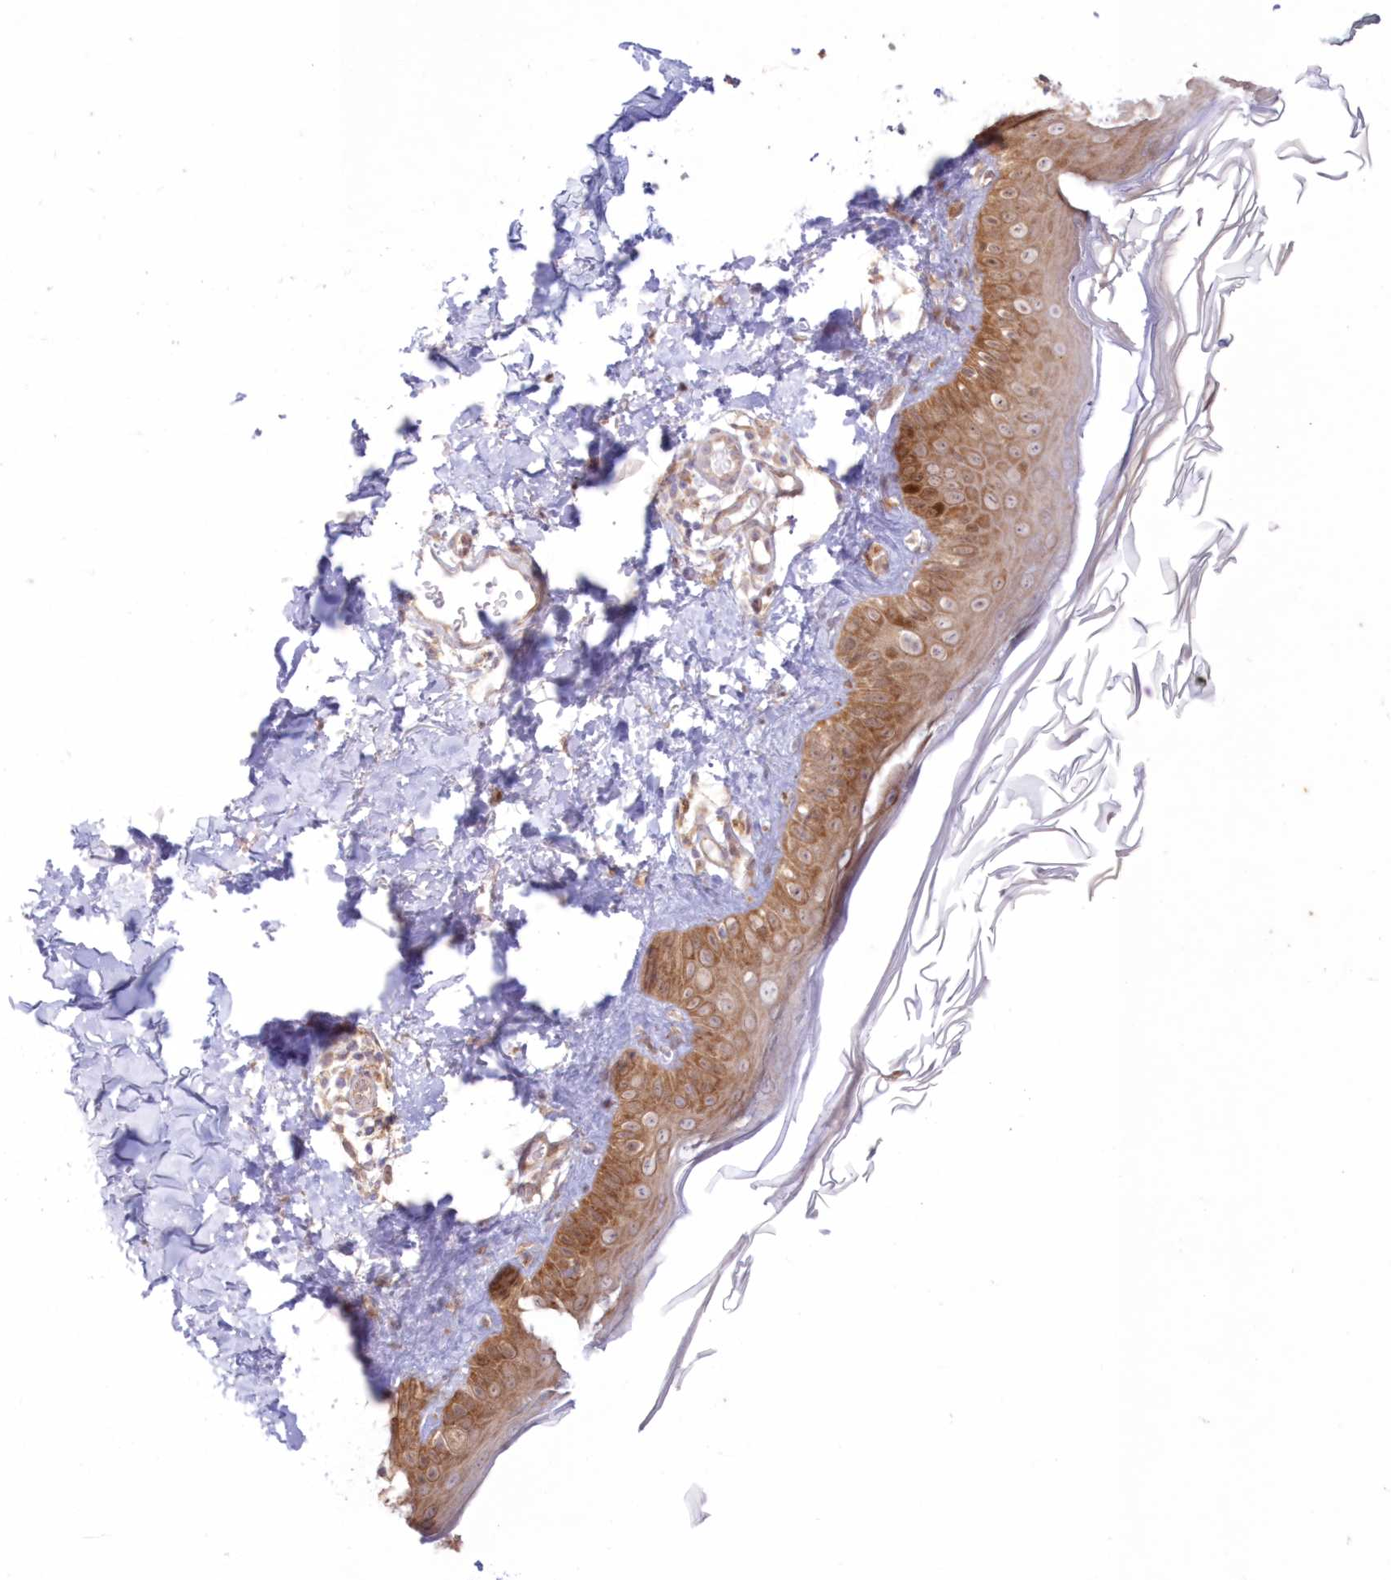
{"staining": {"intensity": "moderate", "quantity": ">75%", "location": "cytoplasmic/membranous"}, "tissue": "skin", "cell_type": "Fibroblasts", "image_type": "normal", "snomed": [{"axis": "morphology", "description": "Normal tissue, NOS"}, {"axis": "topography", "description": "Skin"}], "caption": "A brown stain shows moderate cytoplasmic/membranous expression of a protein in fibroblasts of normal skin. (IHC, brightfield microscopy, high magnification).", "gene": "RNPEP", "patient": {"sex": "male", "age": 52}}